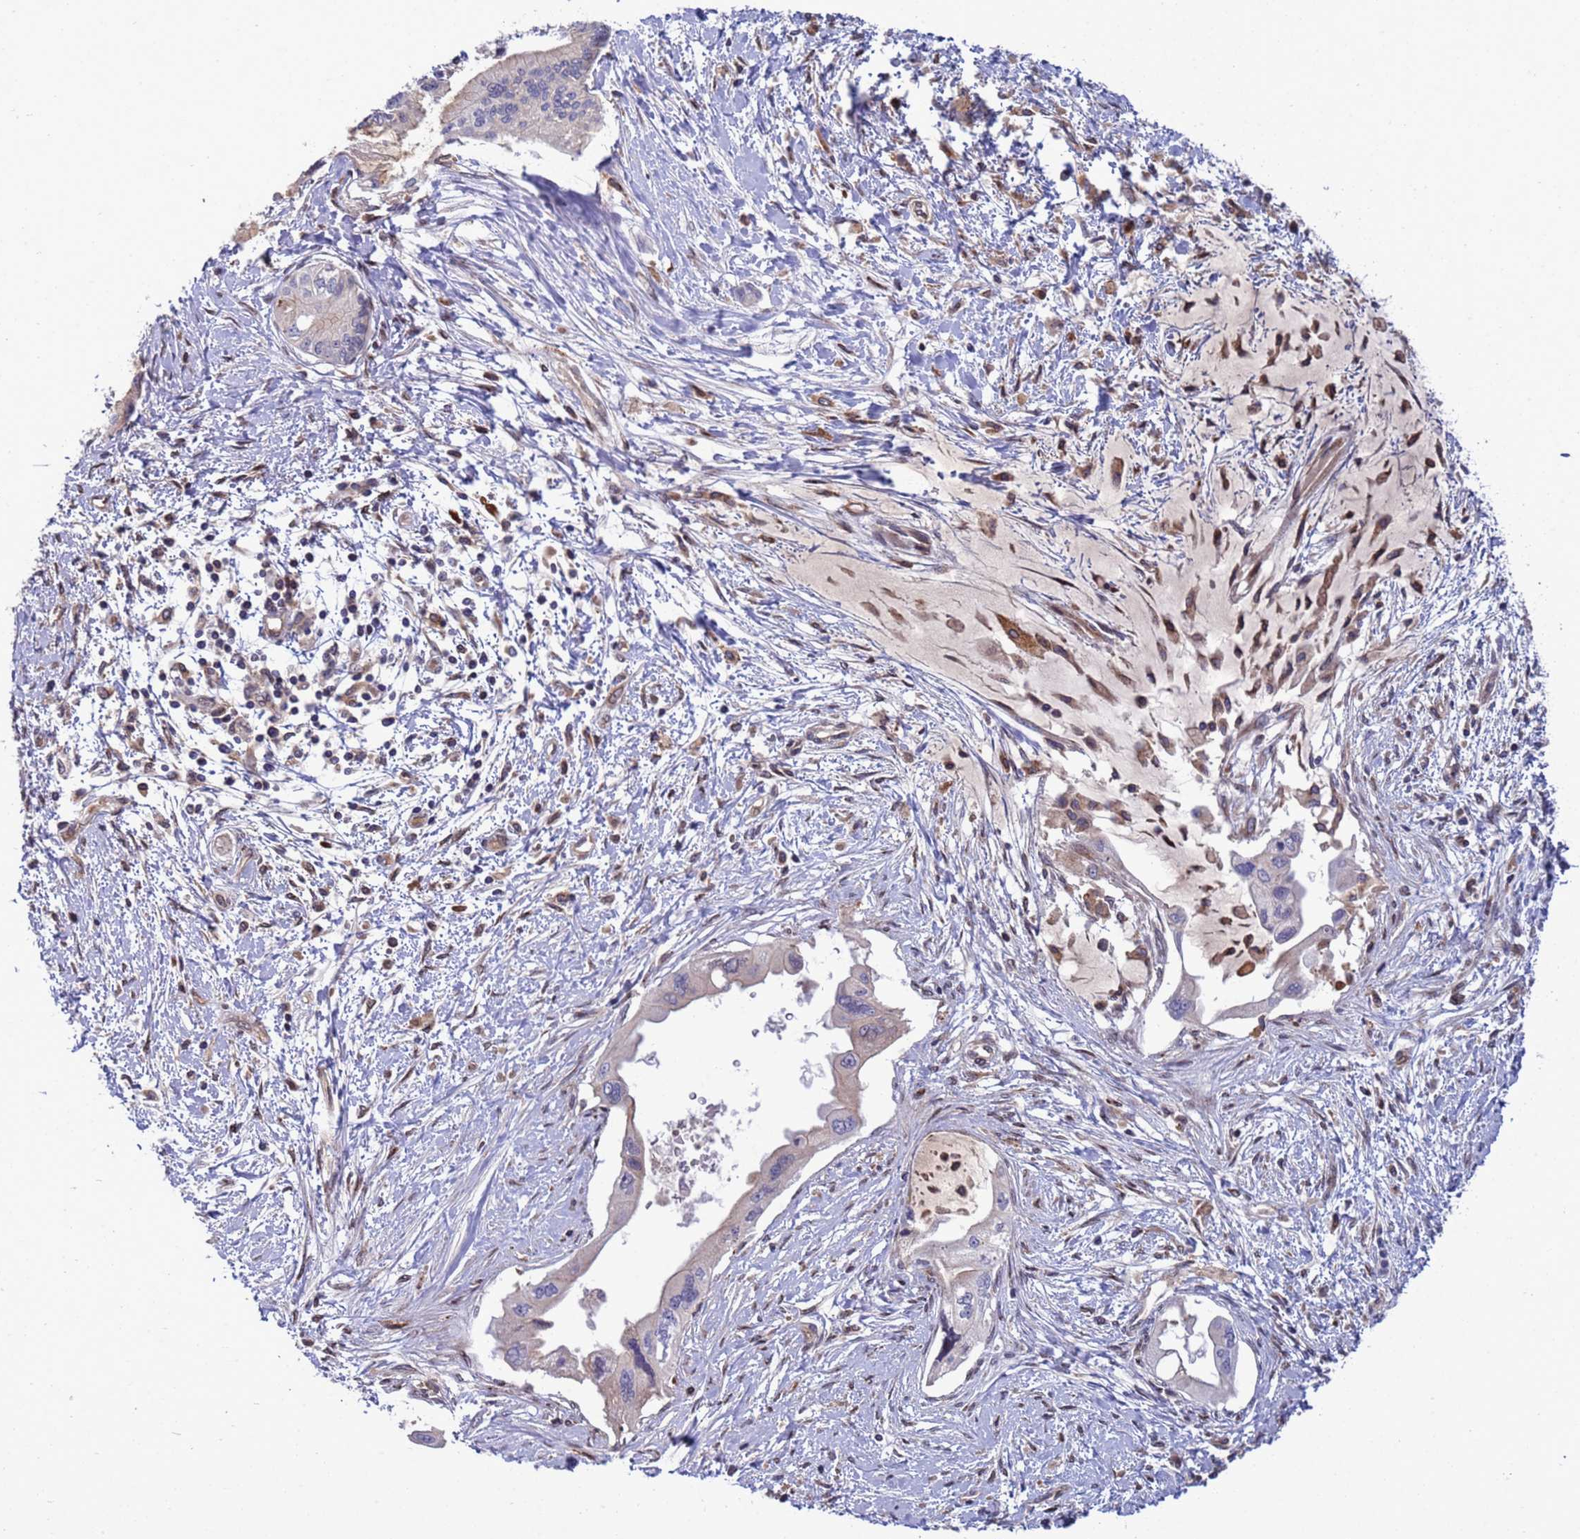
{"staining": {"intensity": "negative", "quantity": "none", "location": "none"}, "tissue": "pancreatic cancer", "cell_type": "Tumor cells", "image_type": "cancer", "snomed": [{"axis": "morphology", "description": "Adenocarcinoma, NOS"}, {"axis": "topography", "description": "Pancreas"}], "caption": "Protein analysis of pancreatic adenocarcinoma shows no significant positivity in tumor cells. (Brightfield microscopy of DAB (3,3'-diaminobenzidine) IHC at high magnification).", "gene": "RAPGEF4", "patient": {"sex": "male", "age": 46}}